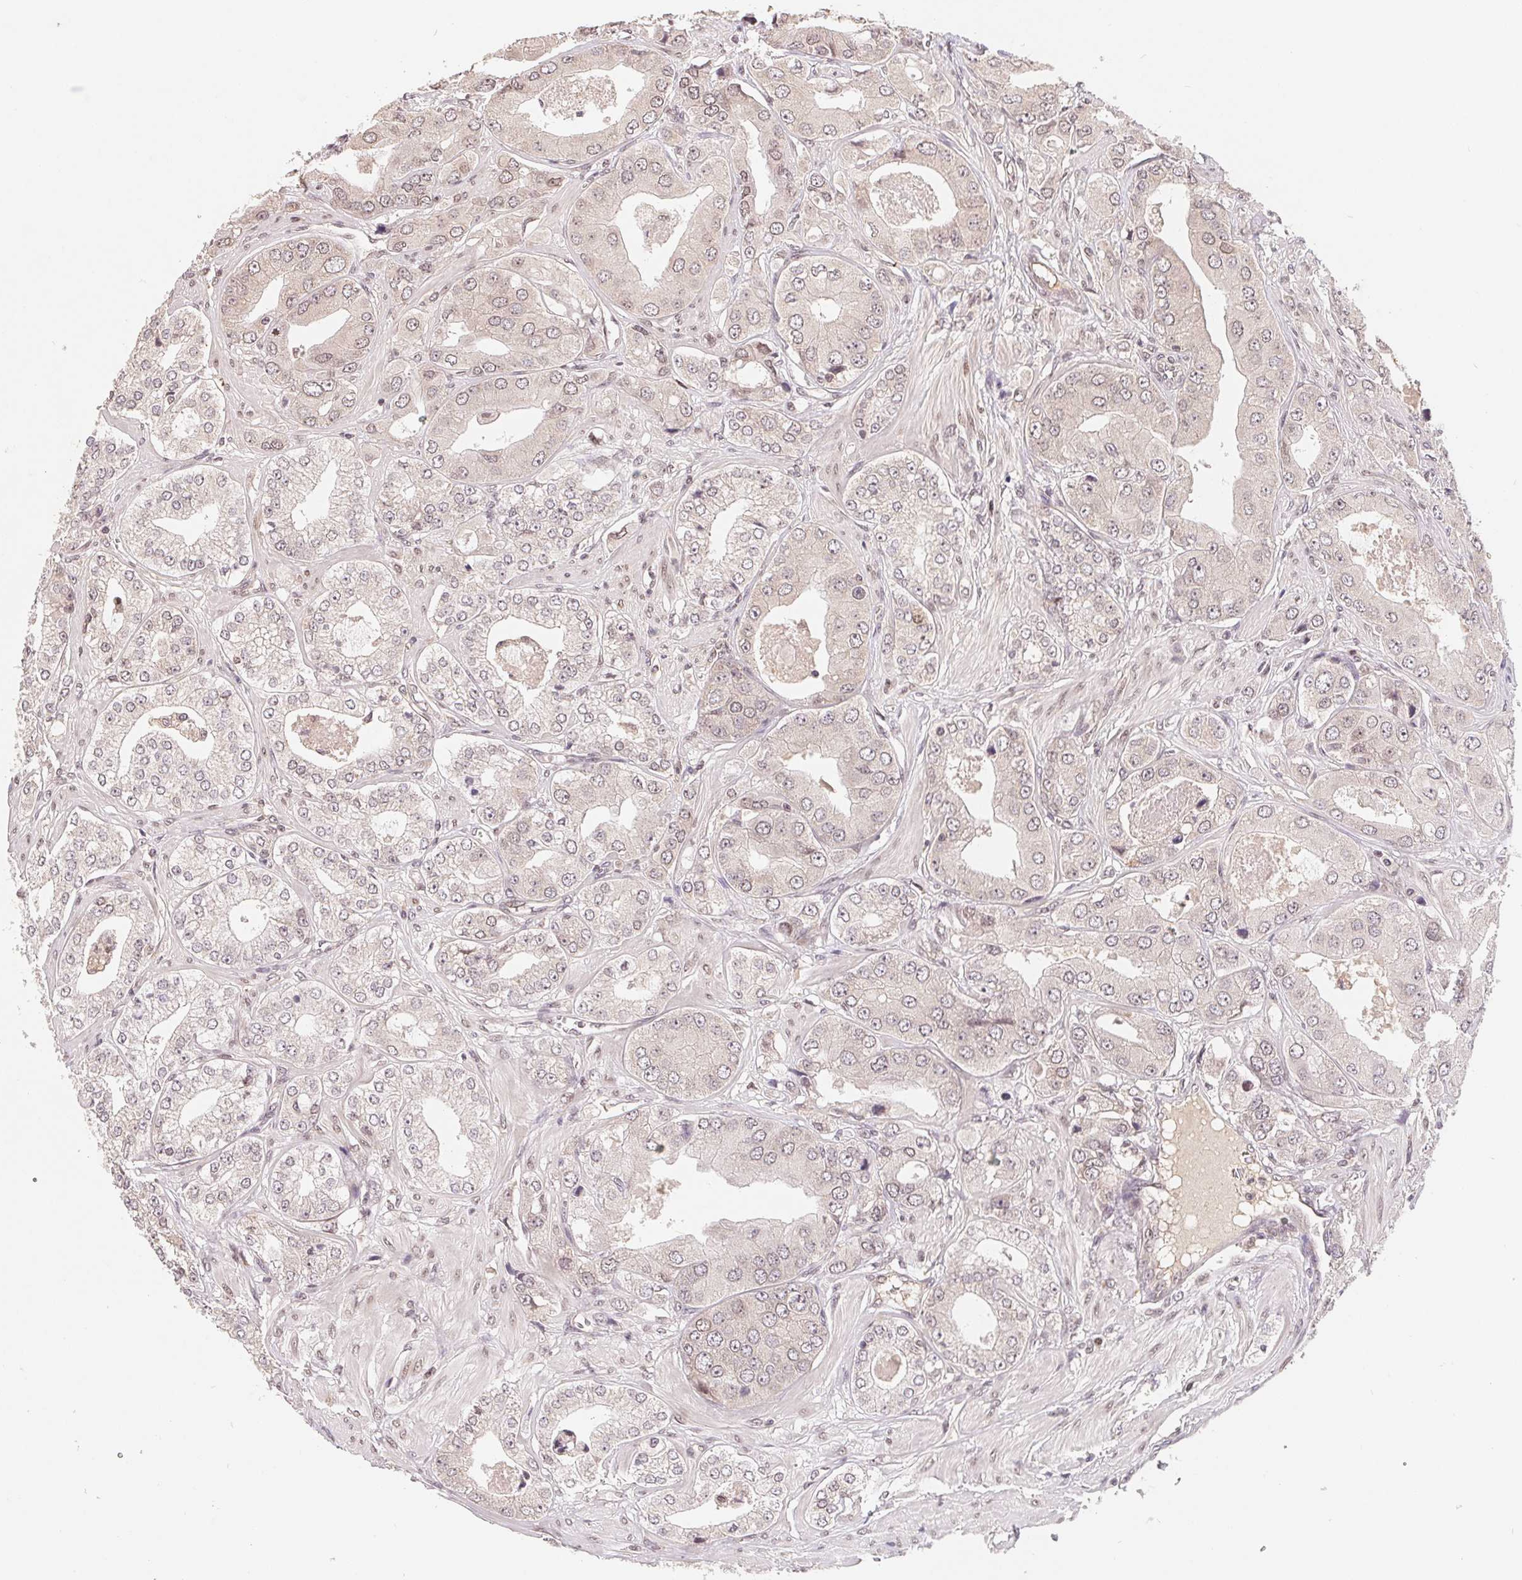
{"staining": {"intensity": "negative", "quantity": "none", "location": "none"}, "tissue": "prostate cancer", "cell_type": "Tumor cells", "image_type": "cancer", "snomed": [{"axis": "morphology", "description": "Adenocarcinoma, Low grade"}, {"axis": "topography", "description": "Prostate"}], "caption": "Tumor cells are negative for brown protein staining in prostate cancer.", "gene": "HMGN3", "patient": {"sex": "male", "age": 60}}